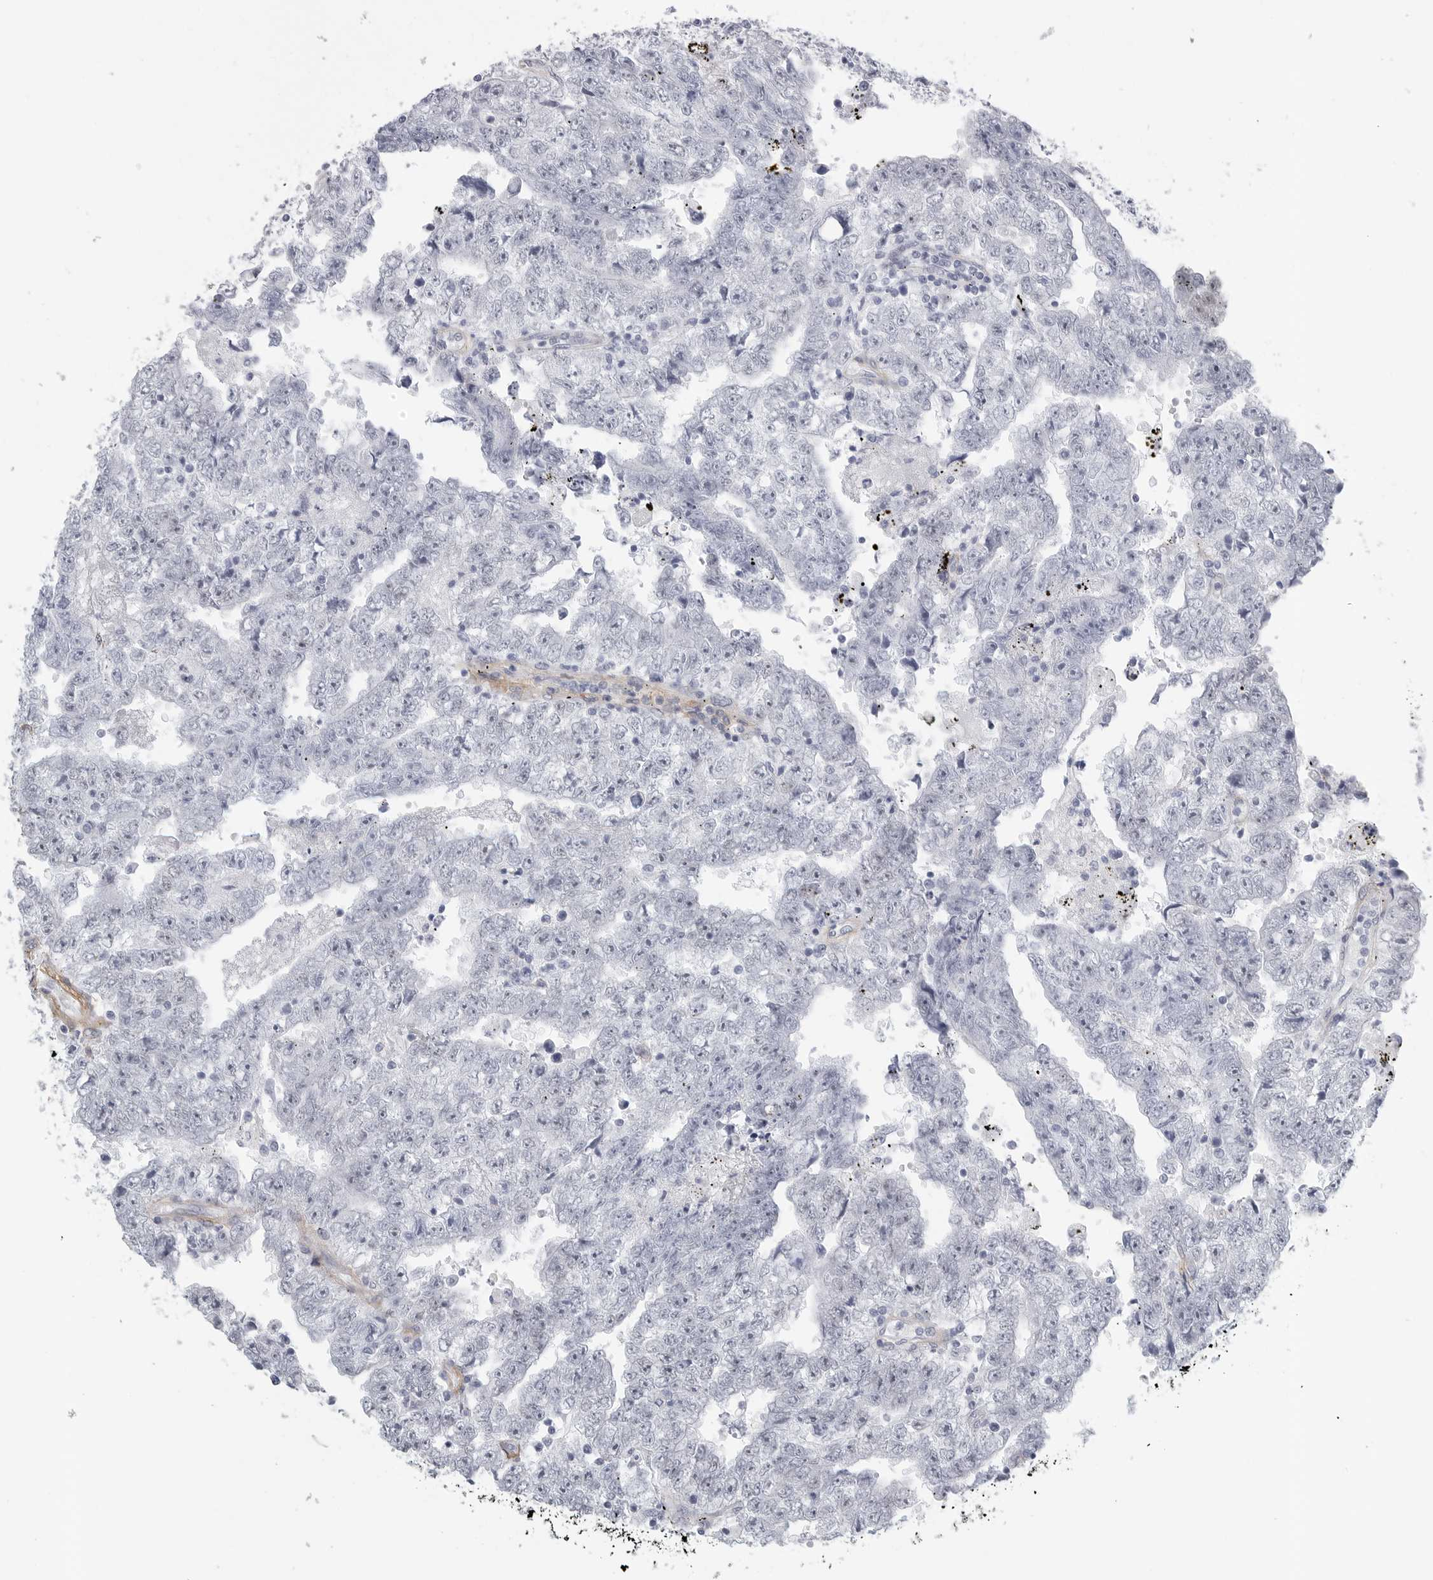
{"staining": {"intensity": "negative", "quantity": "none", "location": "none"}, "tissue": "testis cancer", "cell_type": "Tumor cells", "image_type": "cancer", "snomed": [{"axis": "morphology", "description": "Carcinoma, Embryonal, NOS"}, {"axis": "topography", "description": "Testis"}], "caption": "DAB (3,3'-diaminobenzidine) immunohistochemical staining of human testis embryonal carcinoma reveals no significant expression in tumor cells.", "gene": "TNR", "patient": {"sex": "male", "age": 25}}